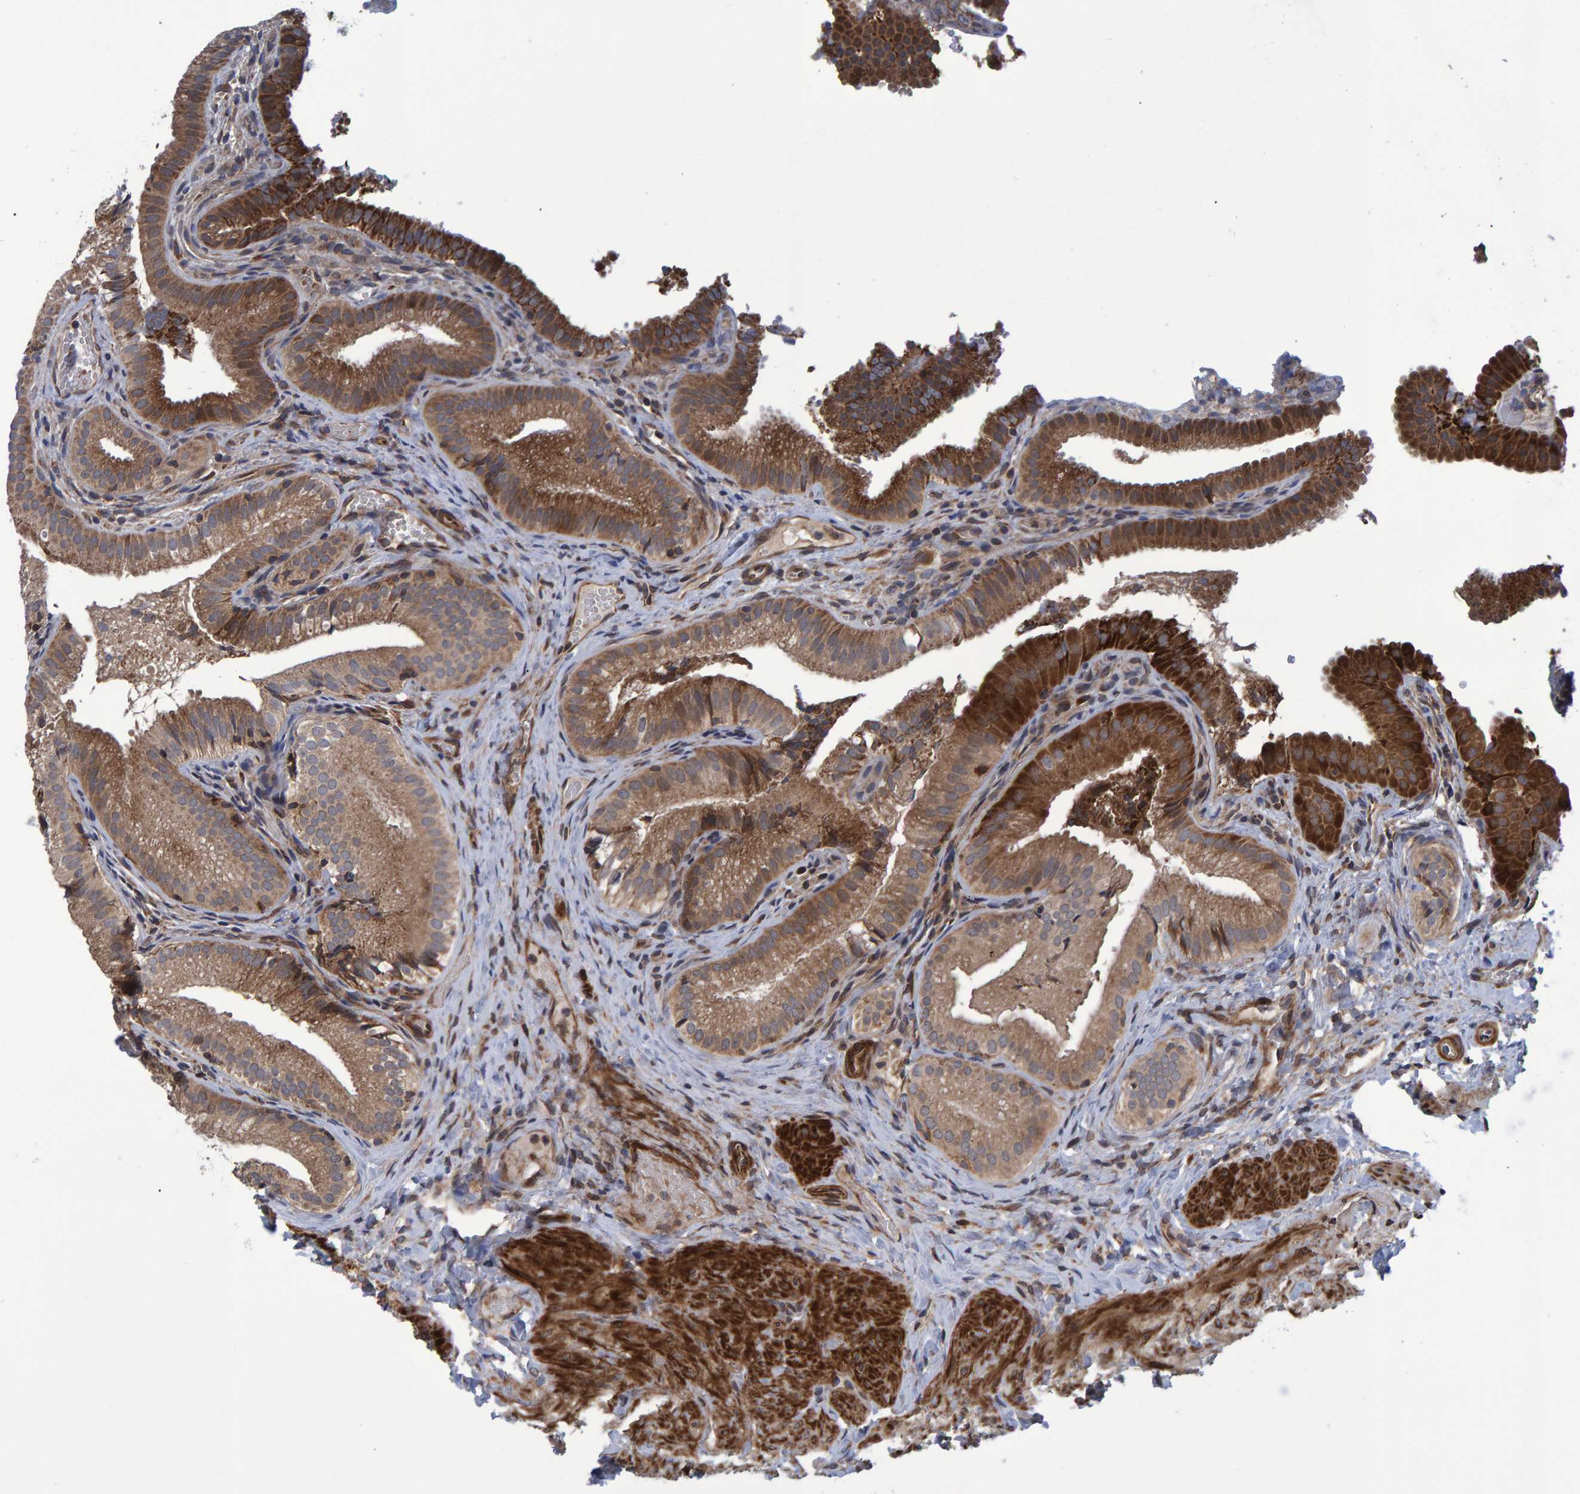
{"staining": {"intensity": "strong", "quantity": ">75%", "location": "cytoplasmic/membranous"}, "tissue": "gallbladder", "cell_type": "Glandular cells", "image_type": "normal", "snomed": [{"axis": "morphology", "description": "Normal tissue, NOS"}, {"axis": "topography", "description": "Gallbladder"}], "caption": "The photomicrograph exhibits staining of unremarkable gallbladder, revealing strong cytoplasmic/membranous protein staining (brown color) within glandular cells.", "gene": "ATP6V1H", "patient": {"sex": "female", "age": 30}}